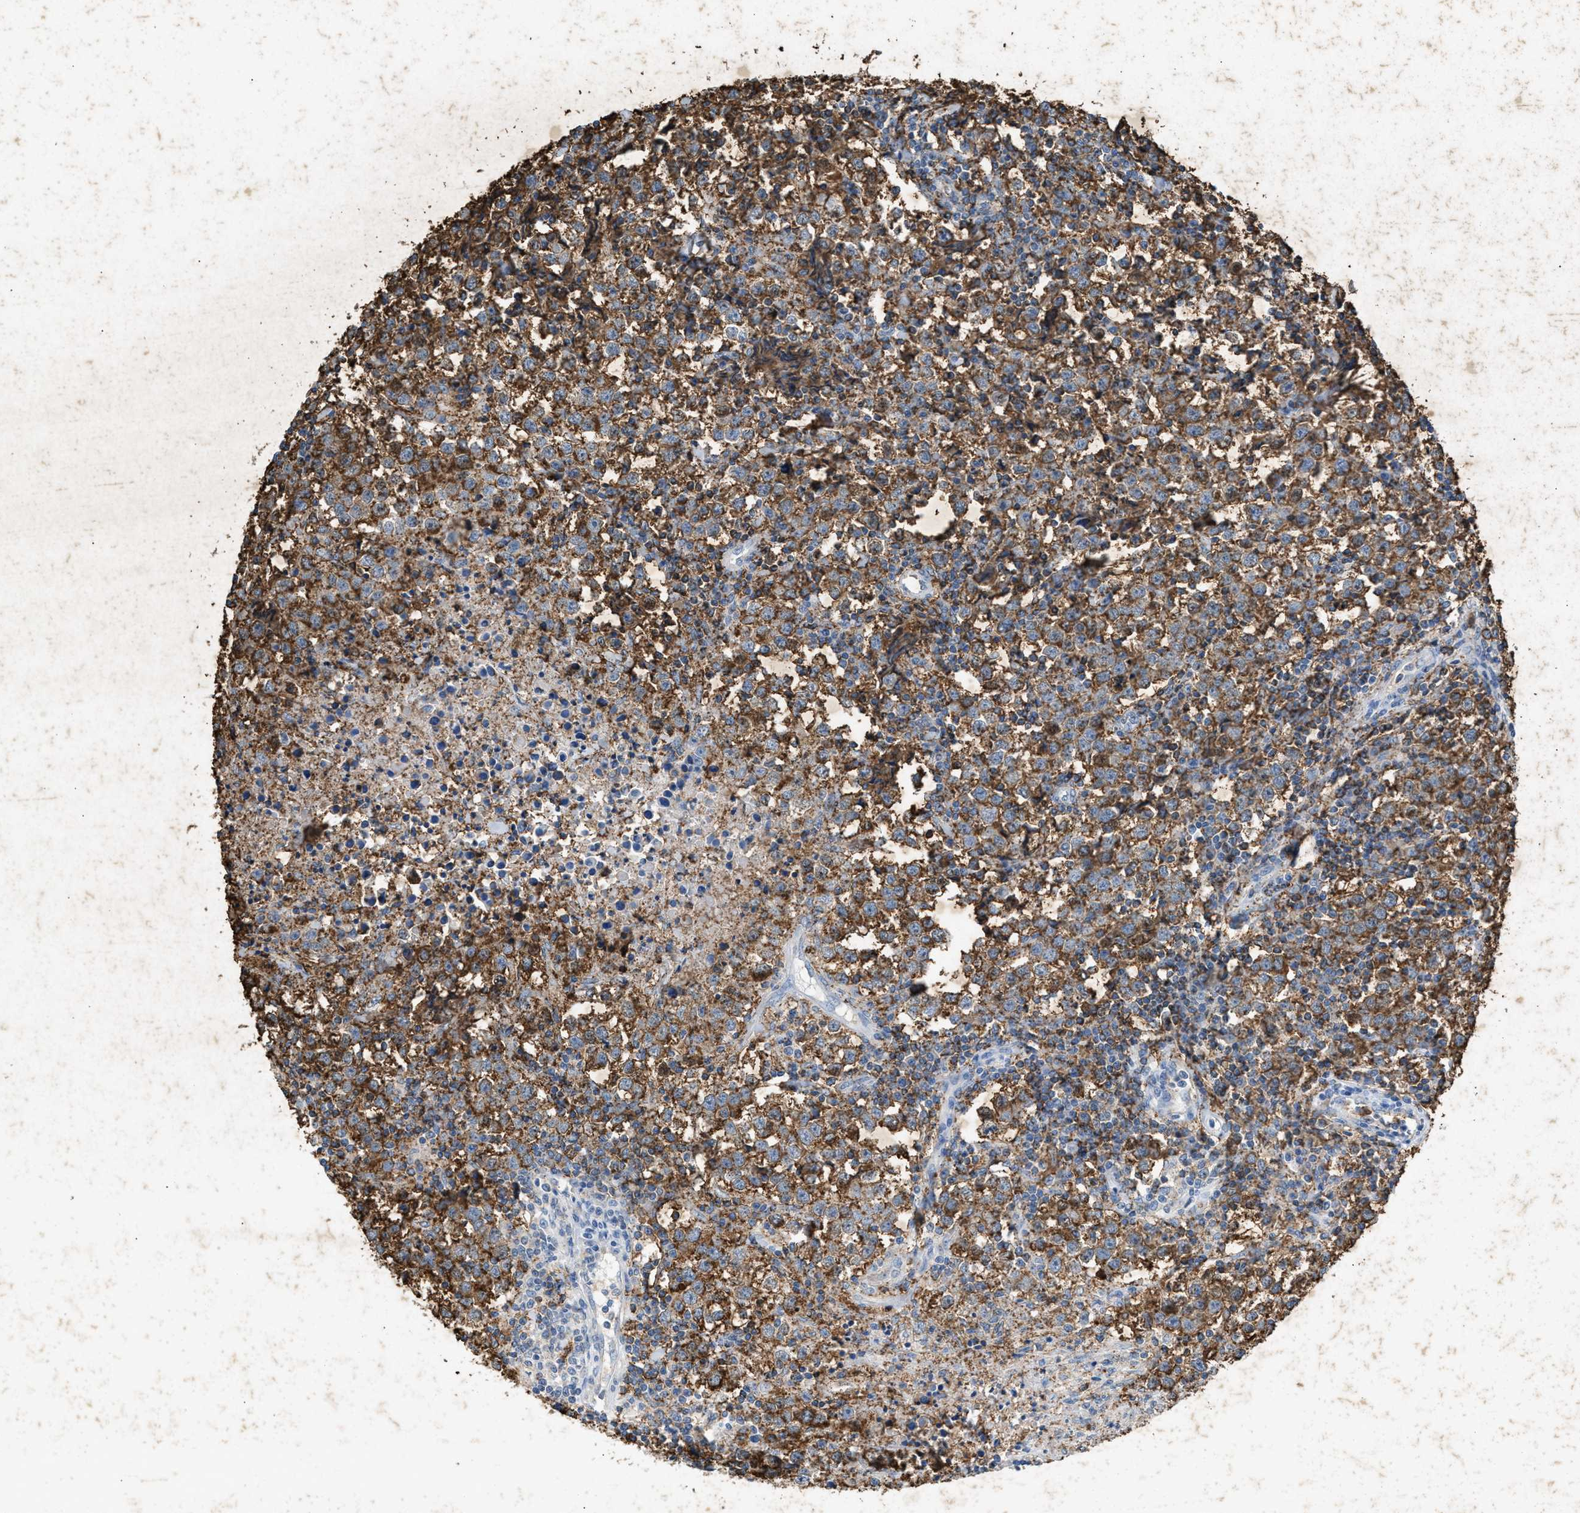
{"staining": {"intensity": "moderate", "quantity": ">75%", "location": "cytoplasmic/membranous"}, "tissue": "testis cancer", "cell_type": "Tumor cells", "image_type": "cancer", "snomed": [{"axis": "morphology", "description": "Seminoma, NOS"}, {"axis": "morphology", "description": "Carcinoma, Embryonal, NOS"}, {"axis": "topography", "description": "Testis"}], "caption": "A photomicrograph showing moderate cytoplasmic/membranous expression in about >75% of tumor cells in testis cancer, as visualized by brown immunohistochemical staining.", "gene": "LTB4R2", "patient": {"sex": "male", "age": 36}}